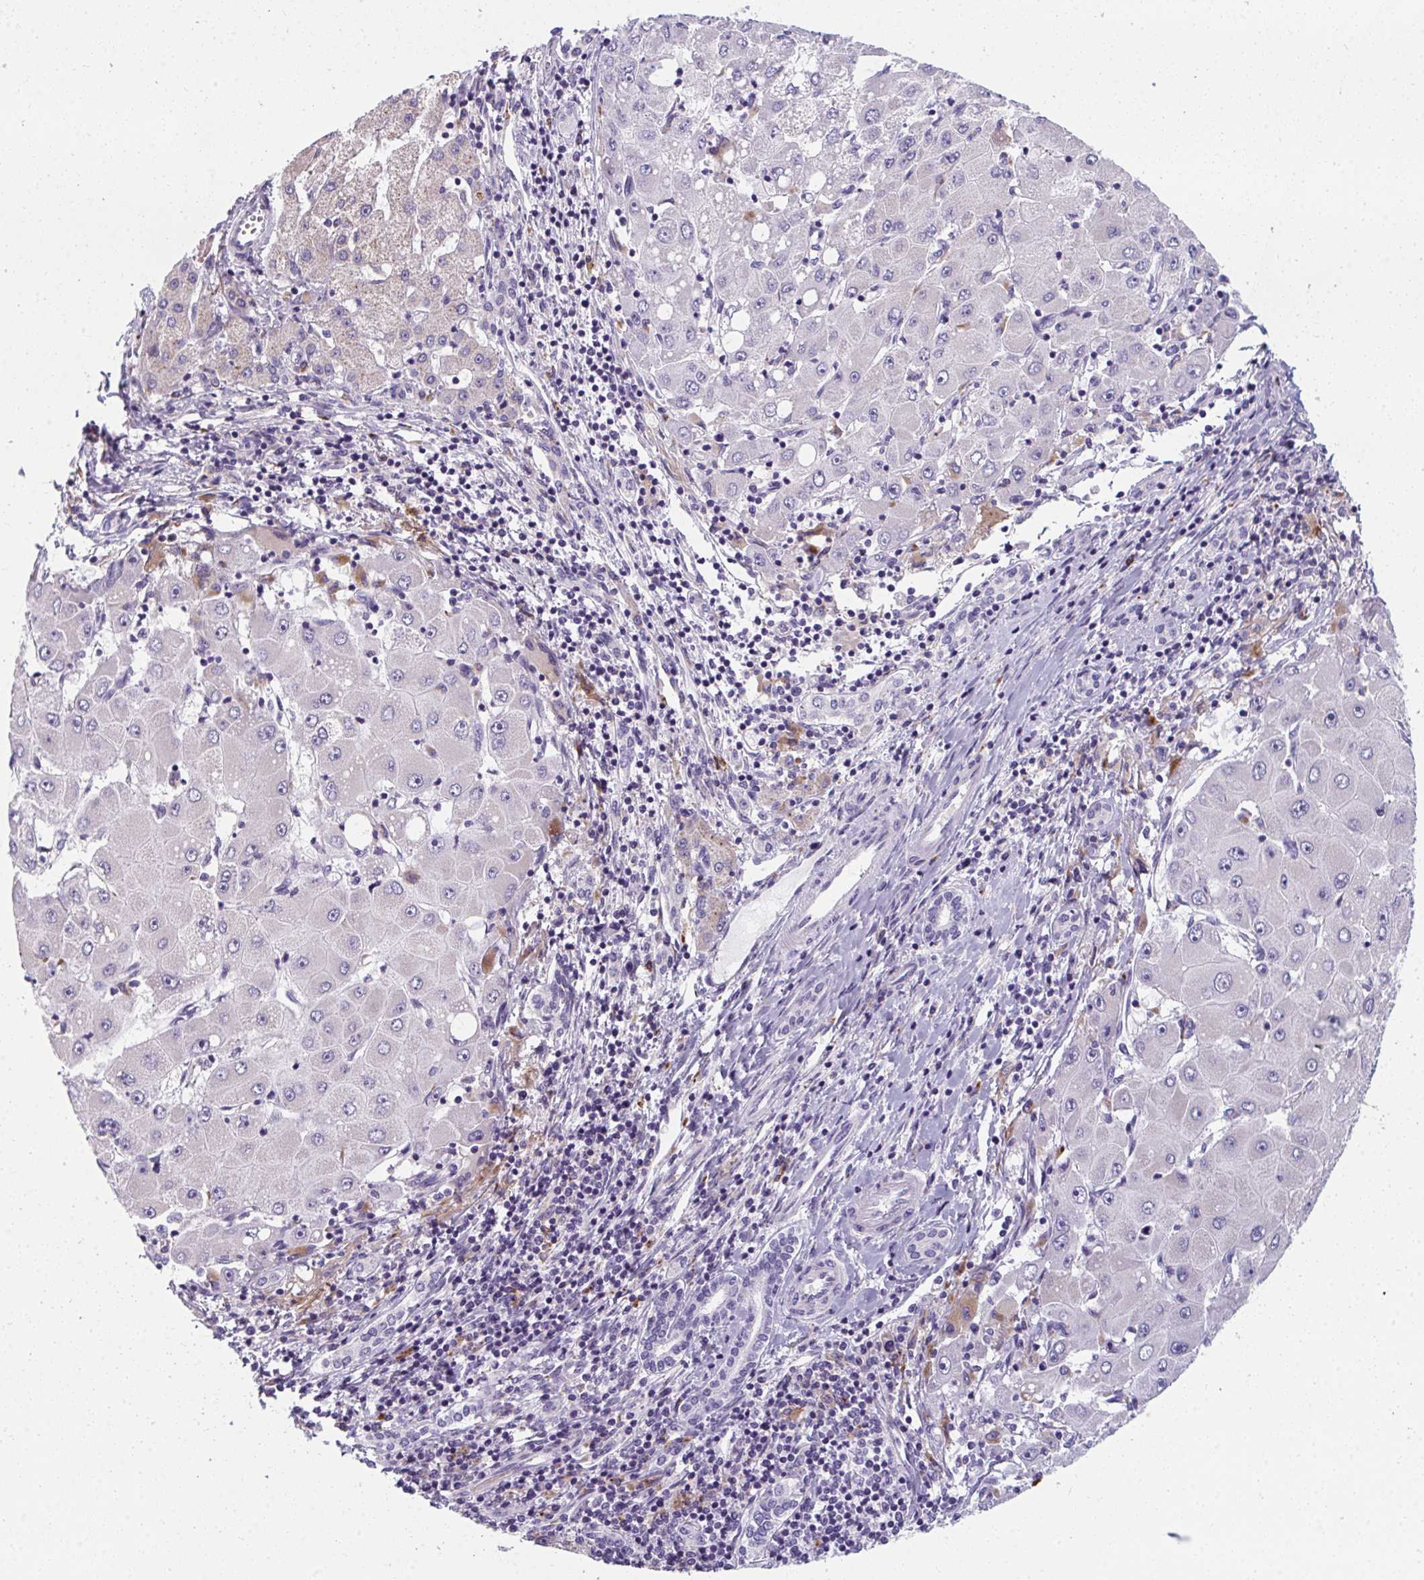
{"staining": {"intensity": "negative", "quantity": "none", "location": "none"}, "tissue": "liver cancer", "cell_type": "Tumor cells", "image_type": "cancer", "snomed": [{"axis": "morphology", "description": "Carcinoma, Hepatocellular, NOS"}, {"axis": "topography", "description": "Liver"}], "caption": "High power microscopy photomicrograph of an IHC histopathology image of liver cancer (hepatocellular carcinoma), revealing no significant positivity in tumor cells.", "gene": "EIF1AD", "patient": {"sex": "male", "age": 40}}